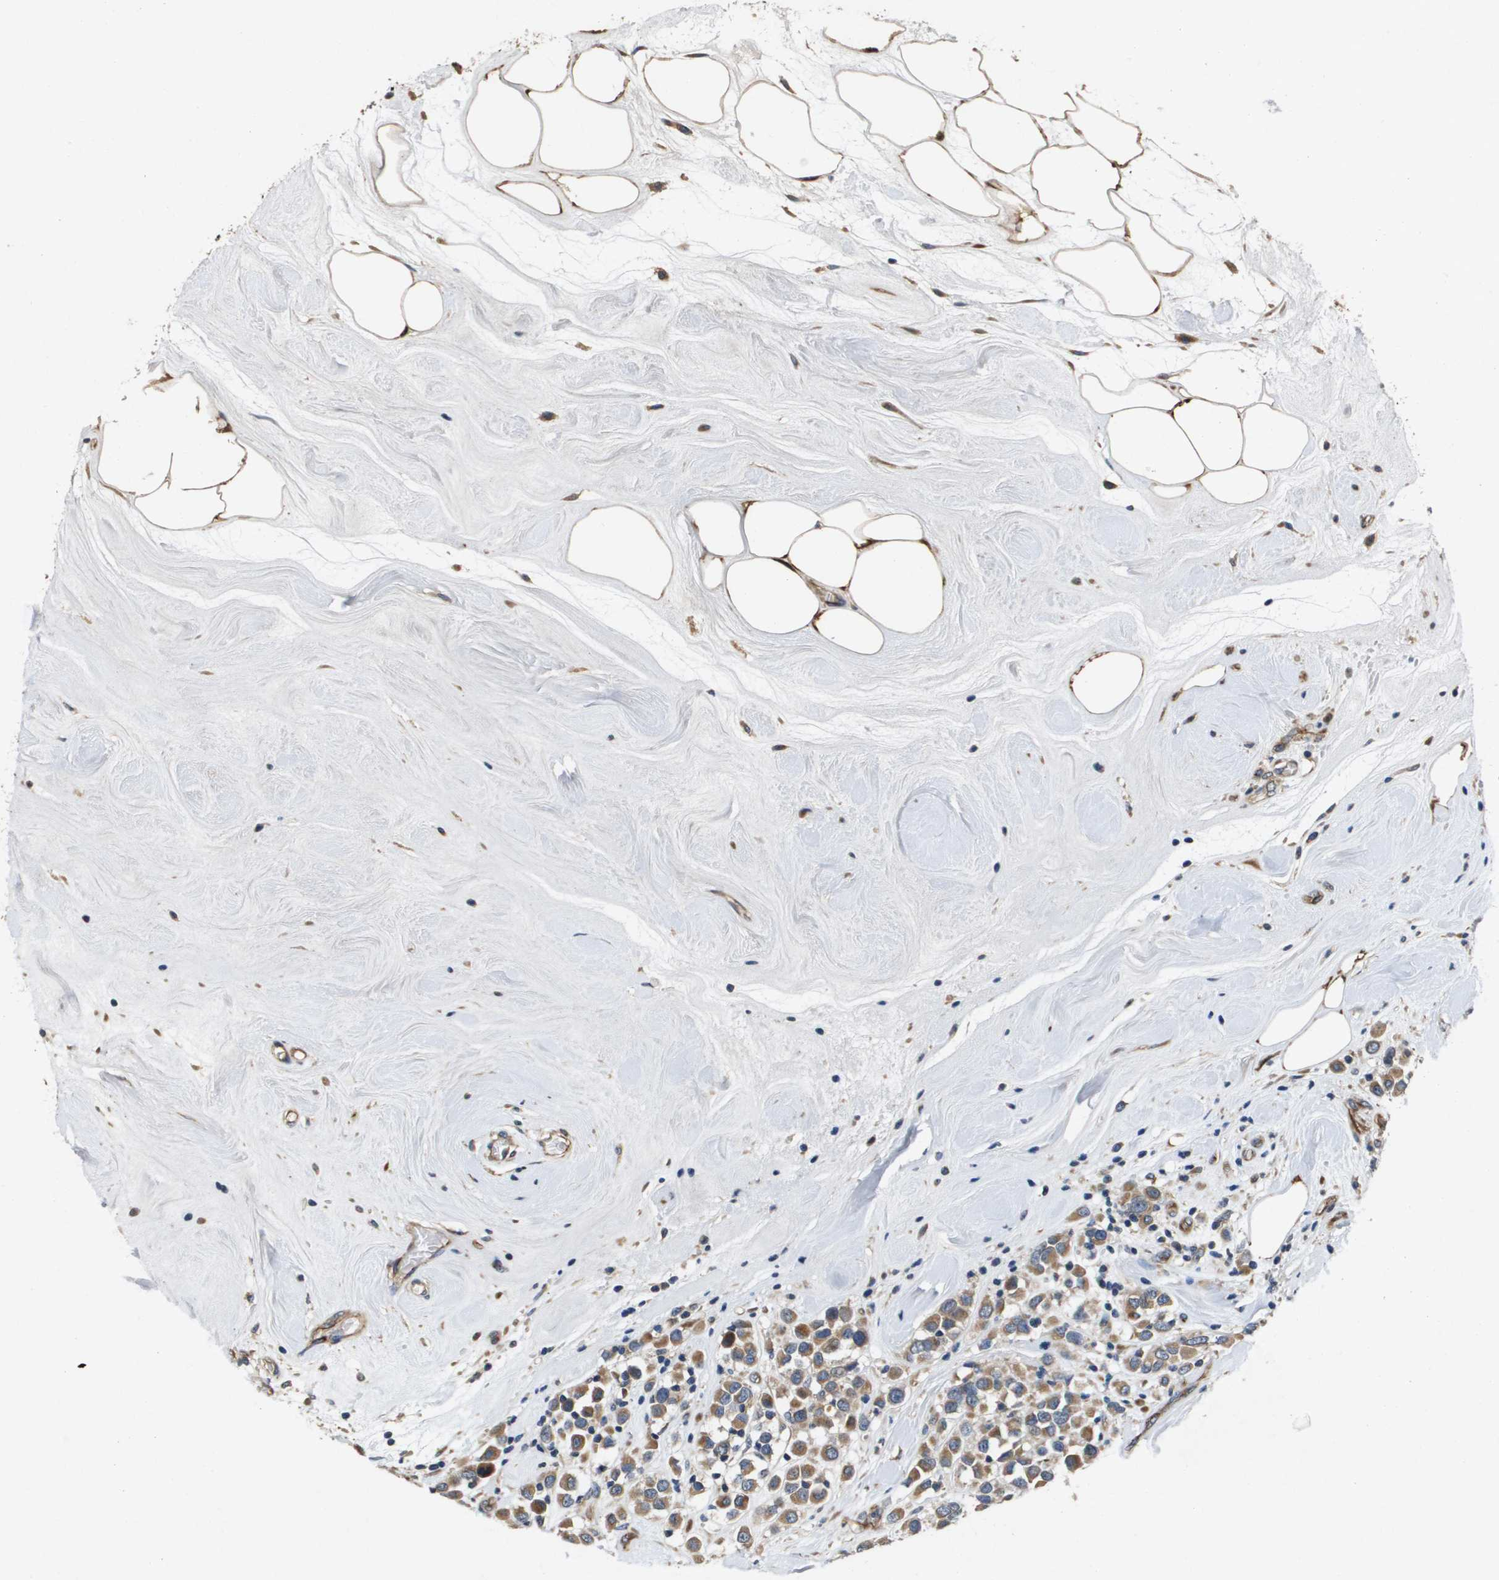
{"staining": {"intensity": "moderate", "quantity": ">75%", "location": "cytoplasmic/membranous"}, "tissue": "breast cancer", "cell_type": "Tumor cells", "image_type": "cancer", "snomed": [{"axis": "morphology", "description": "Duct carcinoma"}, {"axis": "topography", "description": "Breast"}], "caption": "A brown stain shows moderate cytoplasmic/membranous staining of a protein in human infiltrating ductal carcinoma (breast) tumor cells. The staining was performed using DAB (3,3'-diaminobenzidine) to visualize the protein expression in brown, while the nuclei were stained in blue with hematoxylin (Magnification: 20x).", "gene": "ENTPD2", "patient": {"sex": "female", "age": 61}}